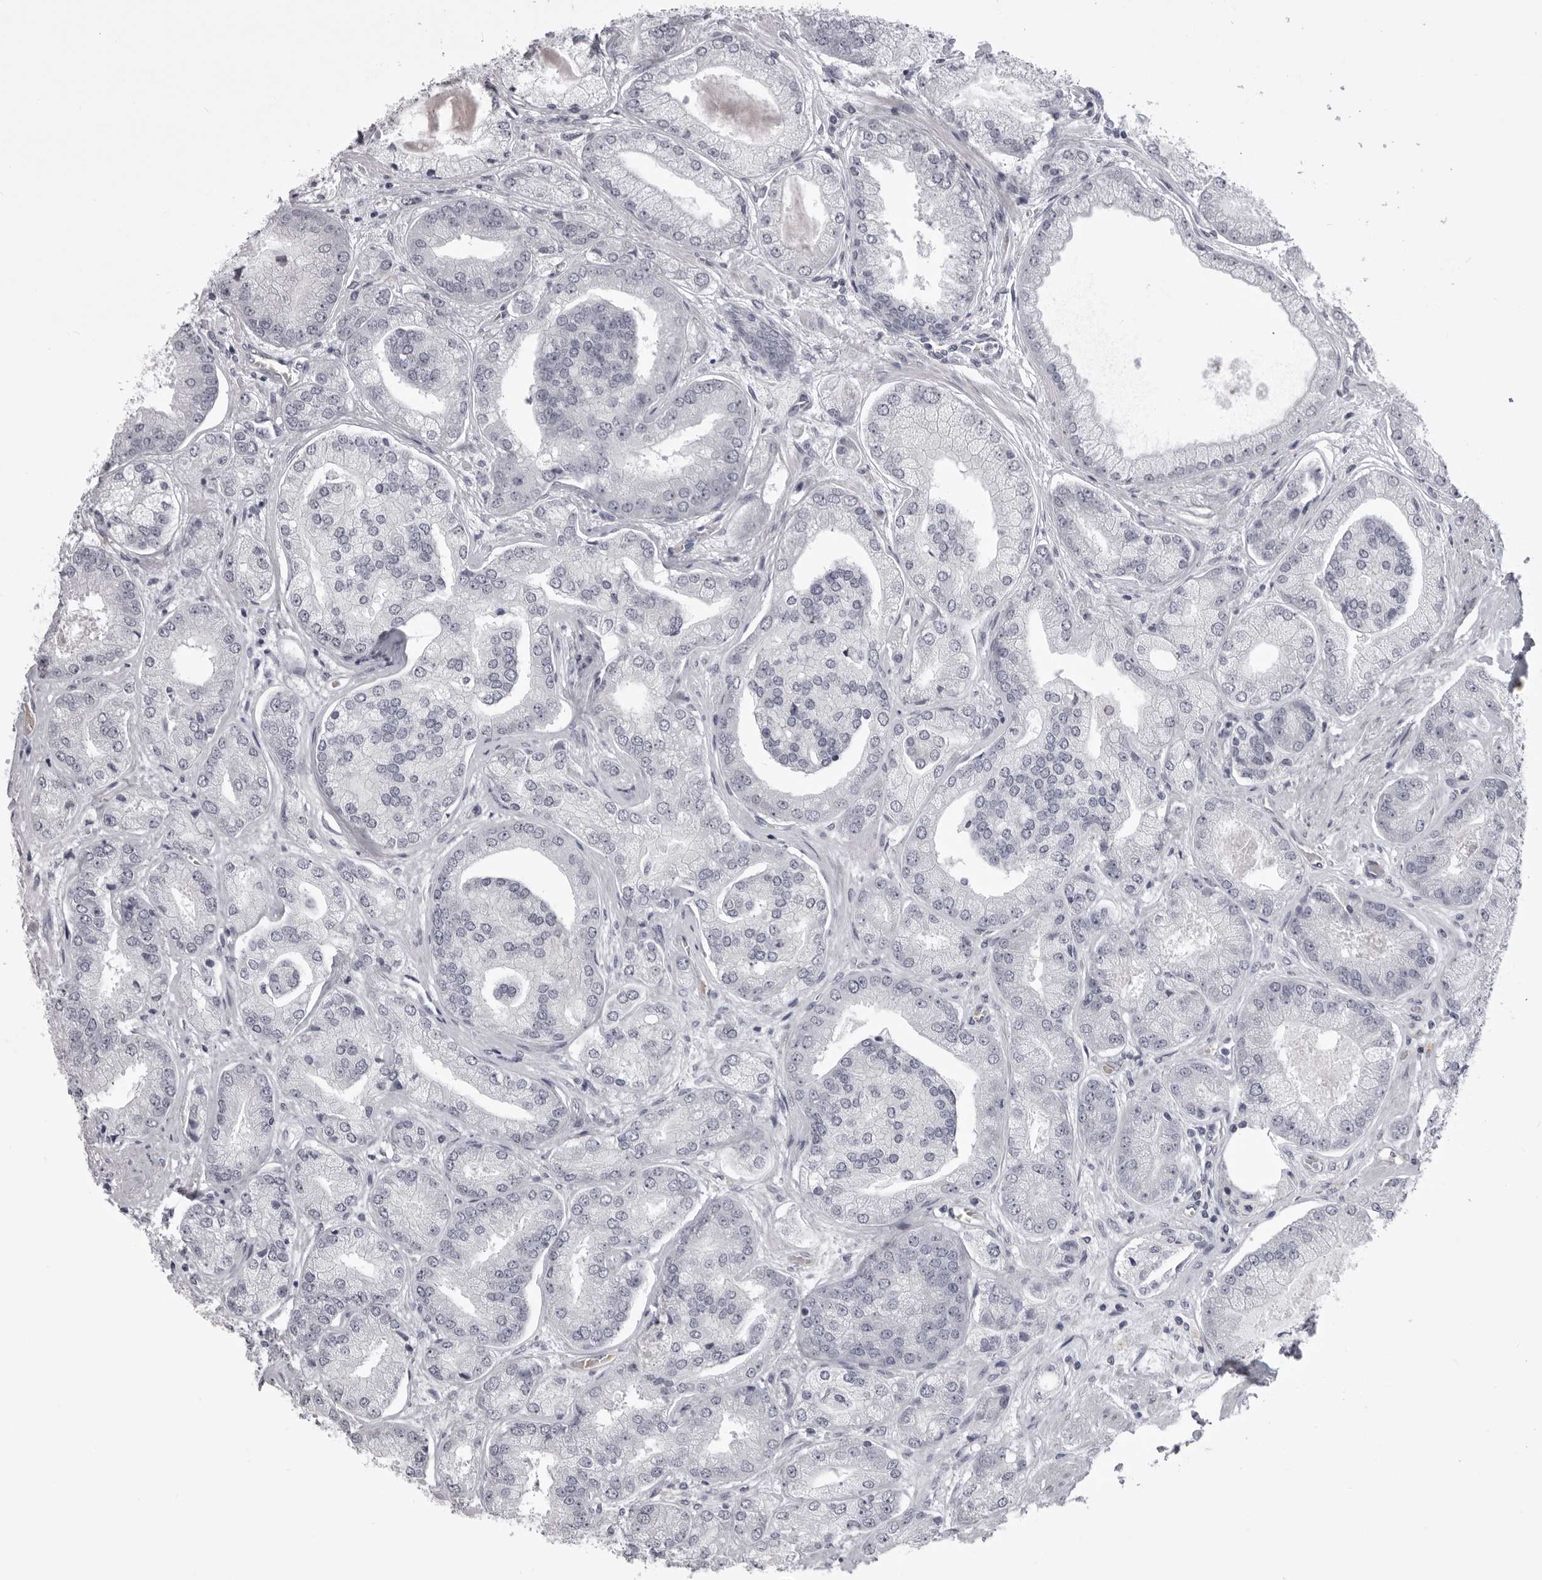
{"staining": {"intensity": "negative", "quantity": "none", "location": "none"}, "tissue": "prostate cancer", "cell_type": "Tumor cells", "image_type": "cancer", "snomed": [{"axis": "morphology", "description": "Adenocarcinoma, High grade"}, {"axis": "topography", "description": "Prostate"}], "caption": "Human prostate cancer stained for a protein using immunohistochemistry (IHC) exhibits no expression in tumor cells.", "gene": "EPHA10", "patient": {"sex": "male", "age": 58}}